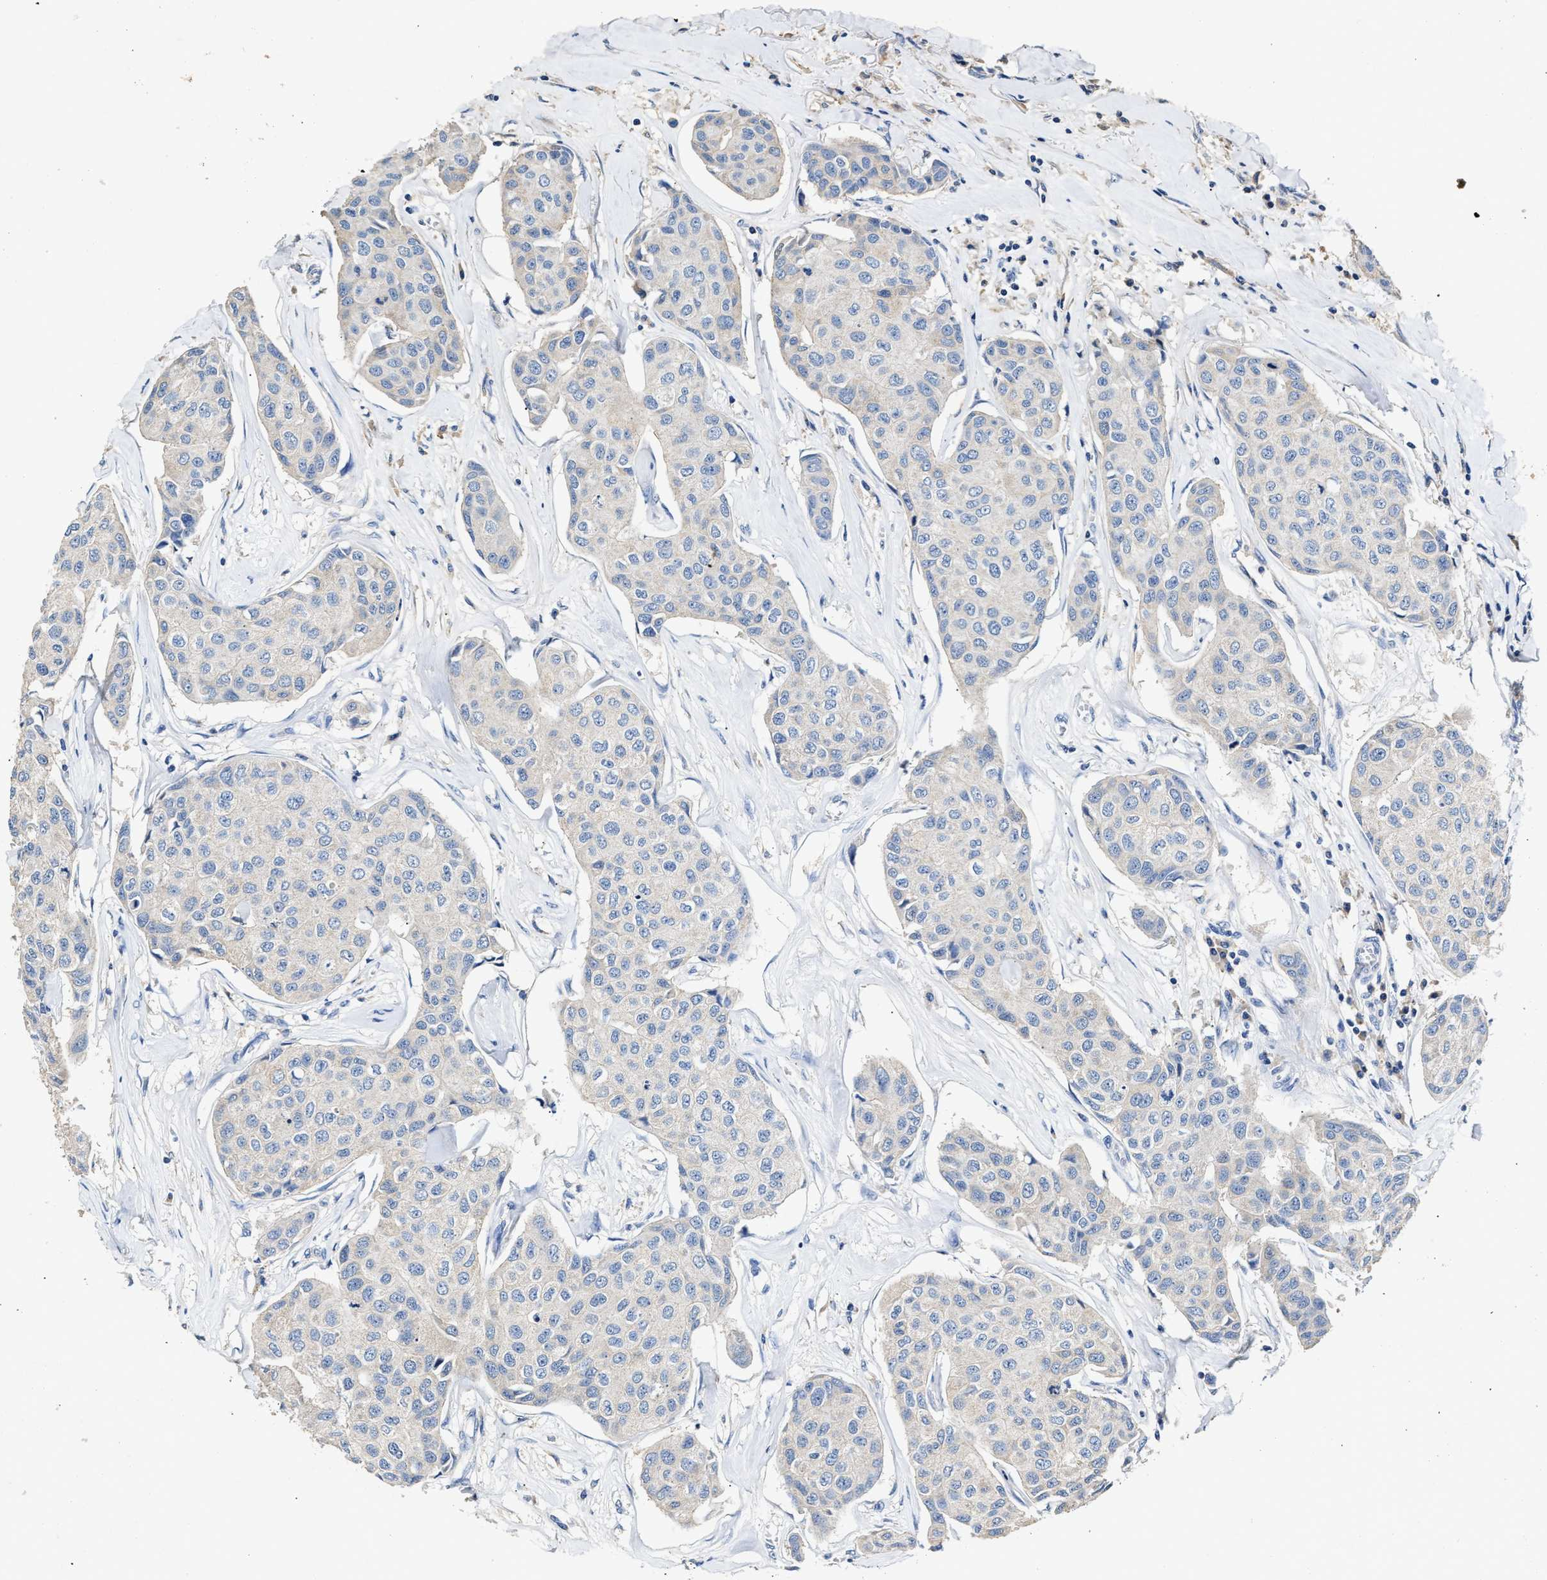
{"staining": {"intensity": "negative", "quantity": "none", "location": "none"}, "tissue": "breast cancer", "cell_type": "Tumor cells", "image_type": "cancer", "snomed": [{"axis": "morphology", "description": "Duct carcinoma"}, {"axis": "topography", "description": "Breast"}], "caption": "An image of breast infiltrating ductal carcinoma stained for a protein exhibits no brown staining in tumor cells.", "gene": "SLCO2B1", "patient": {"sex": "female", "age": 80}}